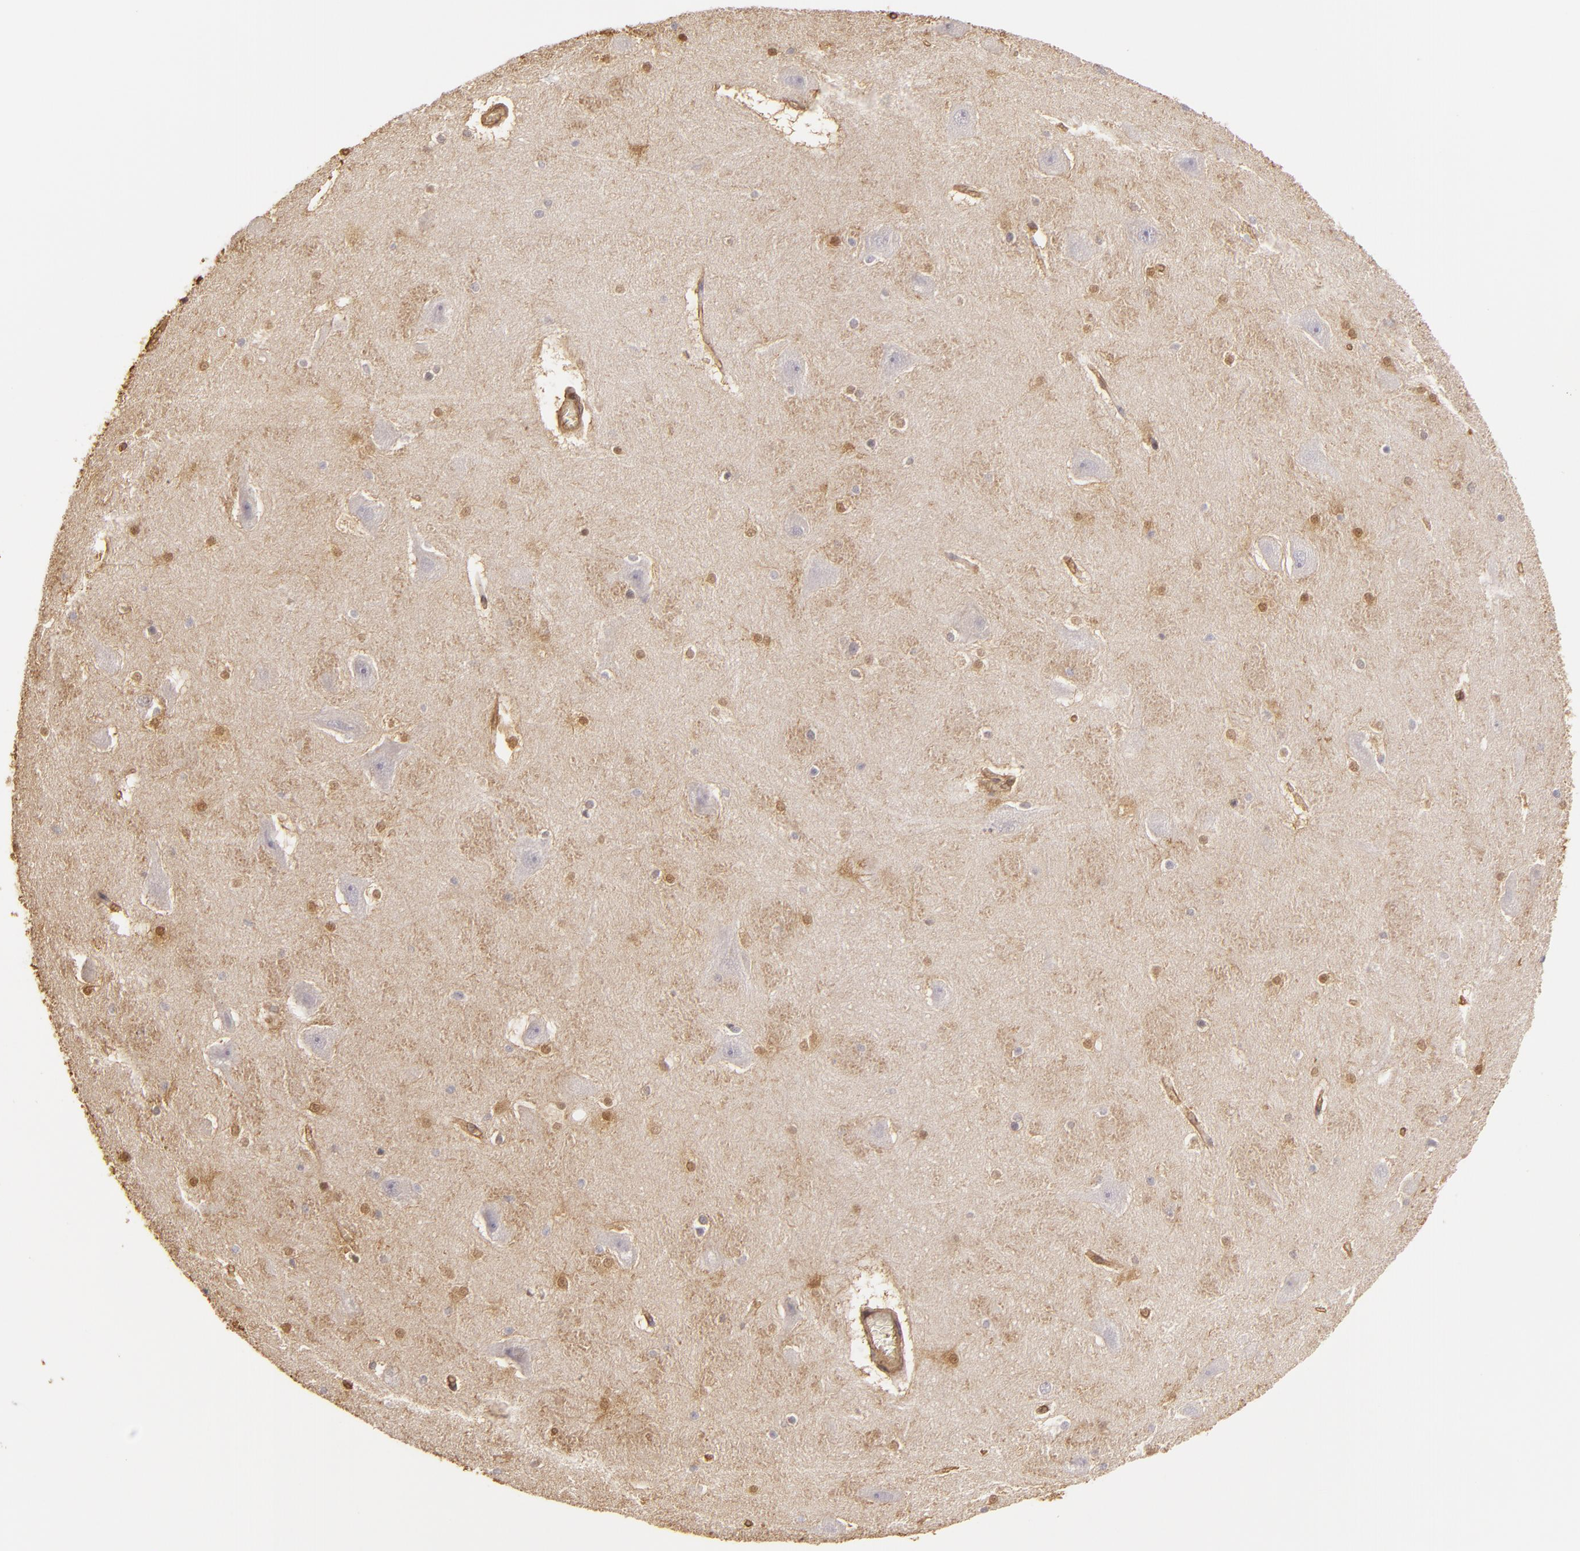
{"staining": {"intensity": "weak", "quantity": "<25%", "location": "nuclear"}, "tissue": "hippocampus", "cell_type": "Glial cells", "image_type": "normal", "snomed": [{"axis": "morphology", "description": "Normal tissue, NOS"}, {"axis": "topography", "description": "Hippocampus"}], "caption": "High power microscopy photomicrograph of an IHC histopathology image of unremarkable hippocampus, revealing no significant staining in glial cells. Nuclei are stained in blue.", "gene": "HSPB6", "patient": {"sex": "male", "age": 45}}